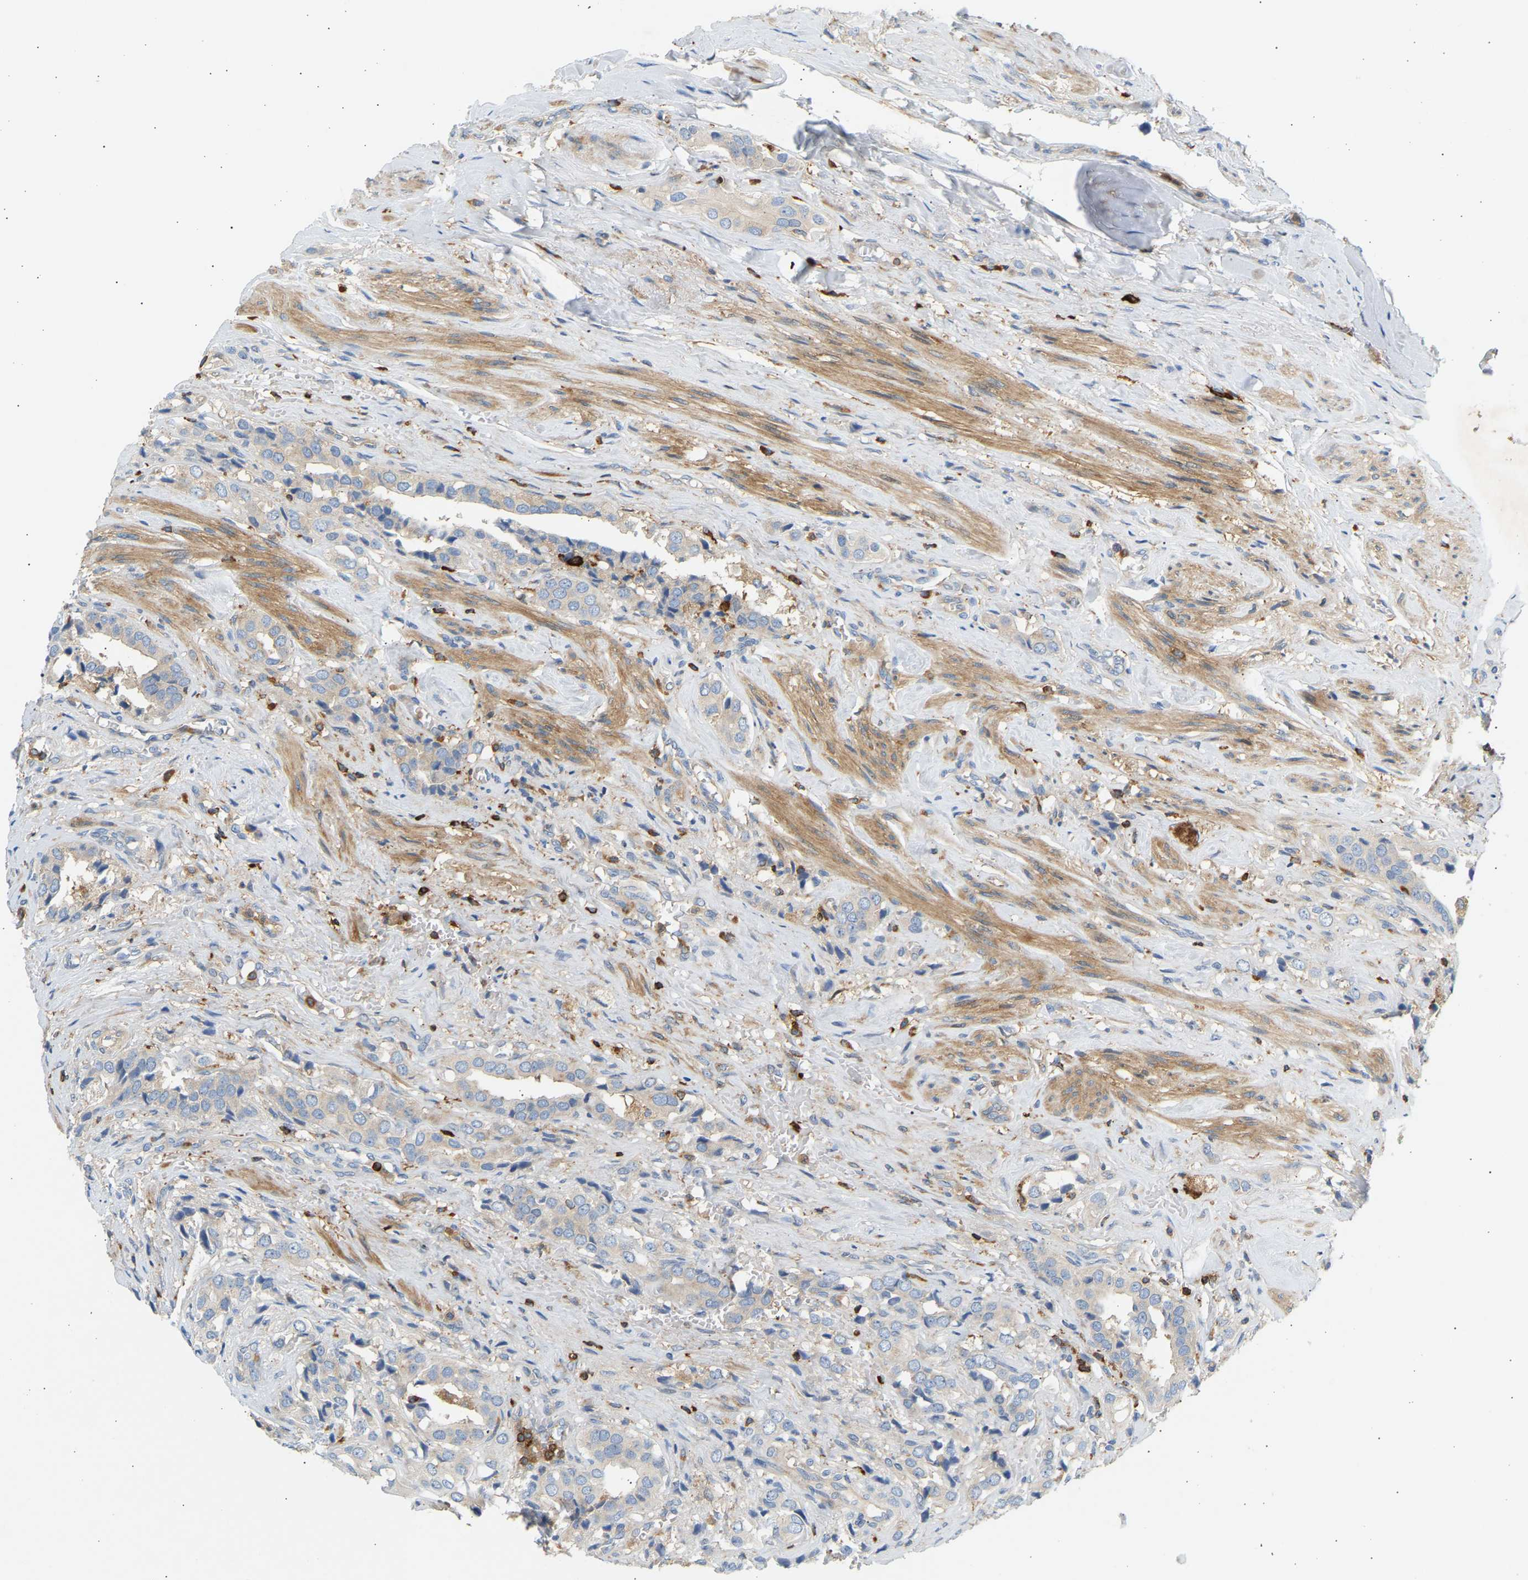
{"staining": {"intensity": "negative", "quantity": "none", "location": "none"}, "tissue": "prostate cancer", "cell_type": "Tumor cells", "image_type": "cancer", "snomed": [{"axis": "morphology", "description": "Adenocarcinoma, High grade"}, {"axis": "topography", "description": "Prostate"}], "caption": "There is no significant expression in tumor cells of prostate cancer (high-grade adenocarcinoma).", "gene": "FNBP1", "patient": {"sex": "male", "age": 52}}